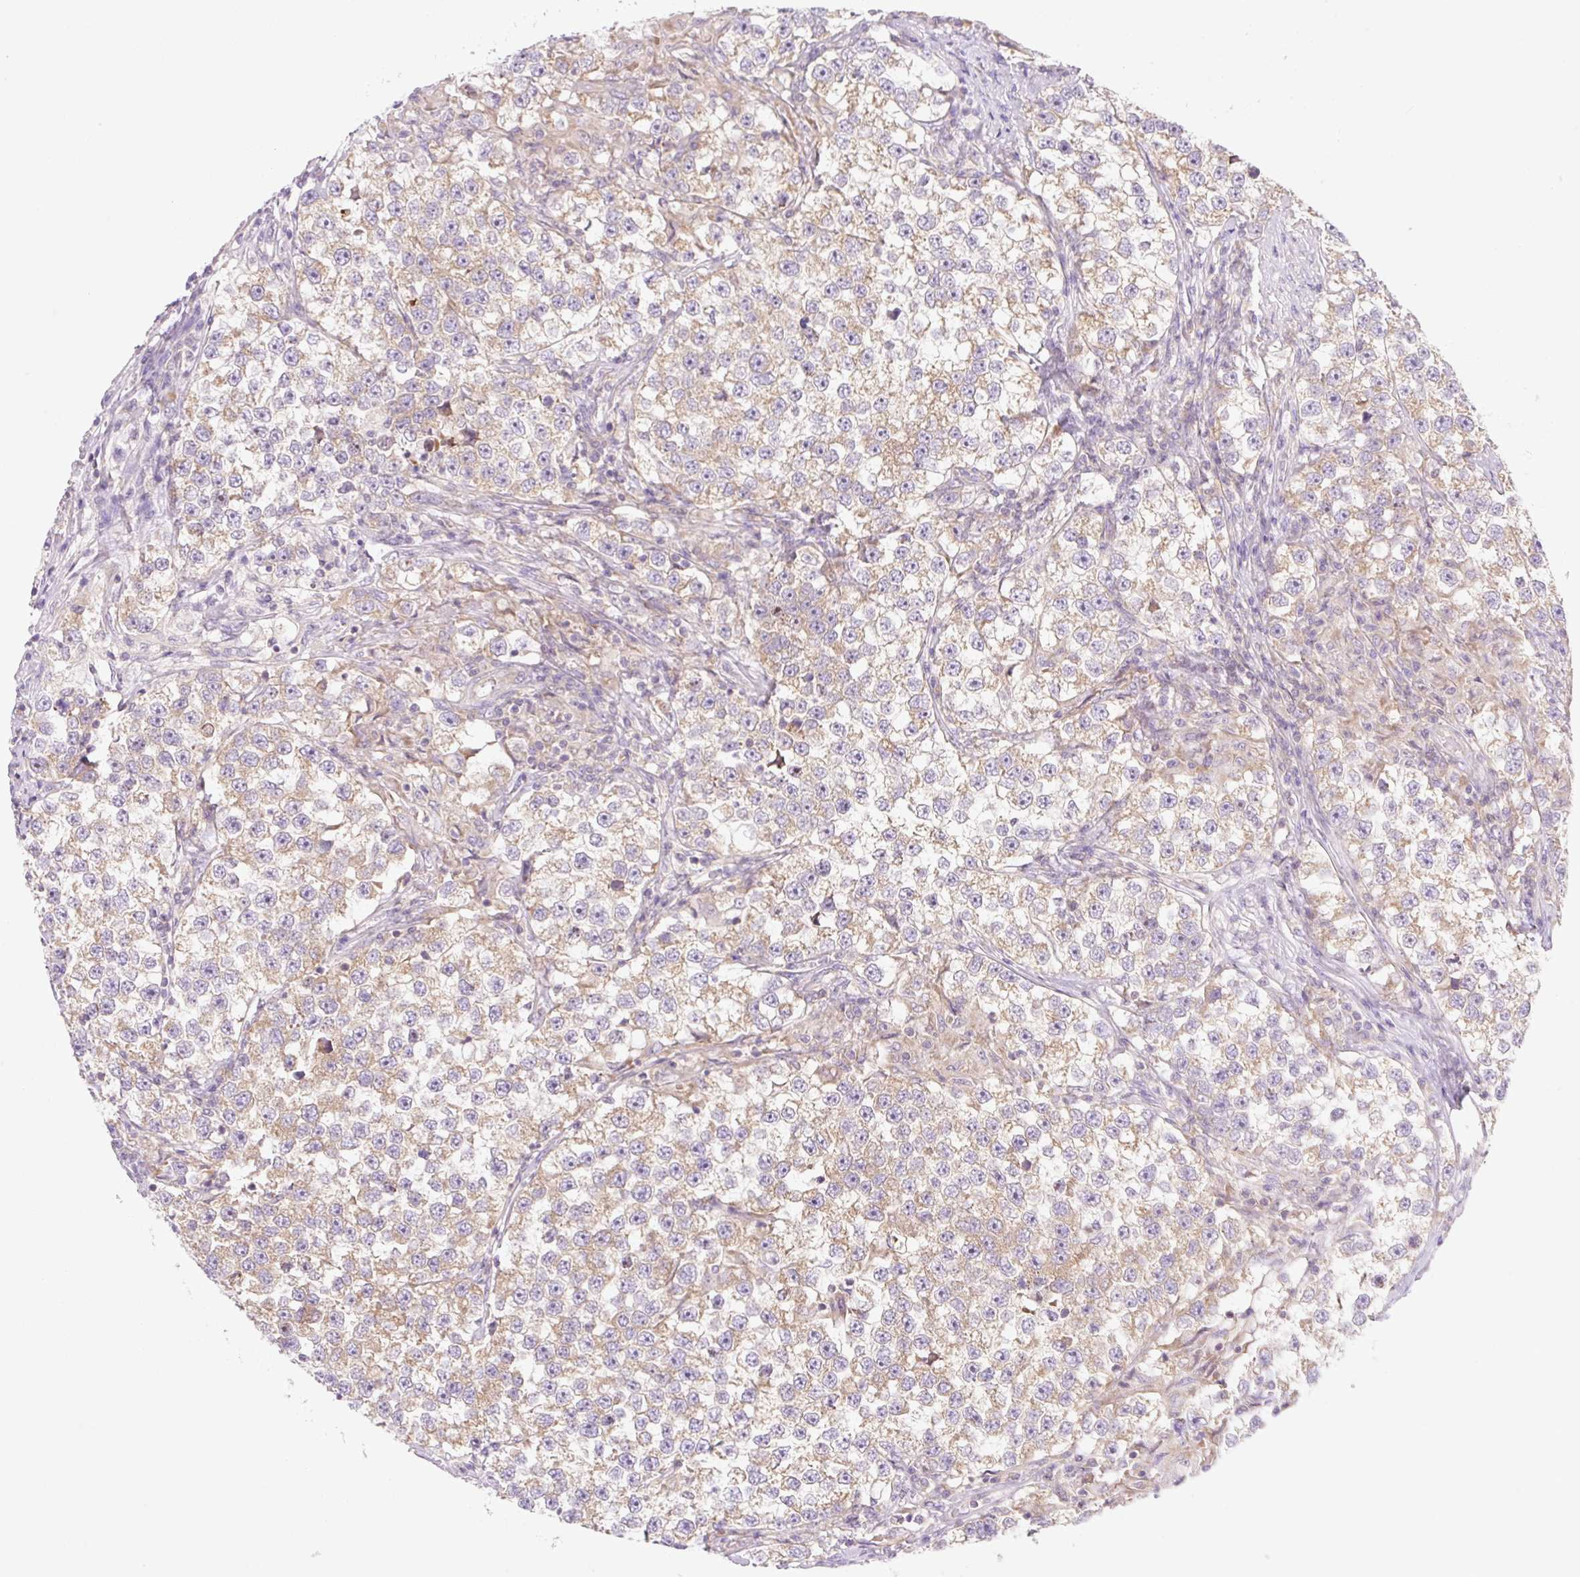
{"staining": {"intensity": "weak", "quantity": ">75%", "location": "cytoplasmic/membranous"}, "tissue": "testis cancer", "cell_type": "Tumor cells", "image_type": "cancer", "snomed": [{"axis": "morphology", "description": "Seminoma, NOS"}, {"axis": "topography", "description": "Testis"}], "caption": "Immunohistochemistry (DAB (3,3'-diaminobenzidine)) staining of seminoma (testis) demonstrates weak cytoplasmic/membranous protein expression in about >75% of tumor cells.", "gene": "RPL18A", "patient": {"sex": "male", "age": 46}}